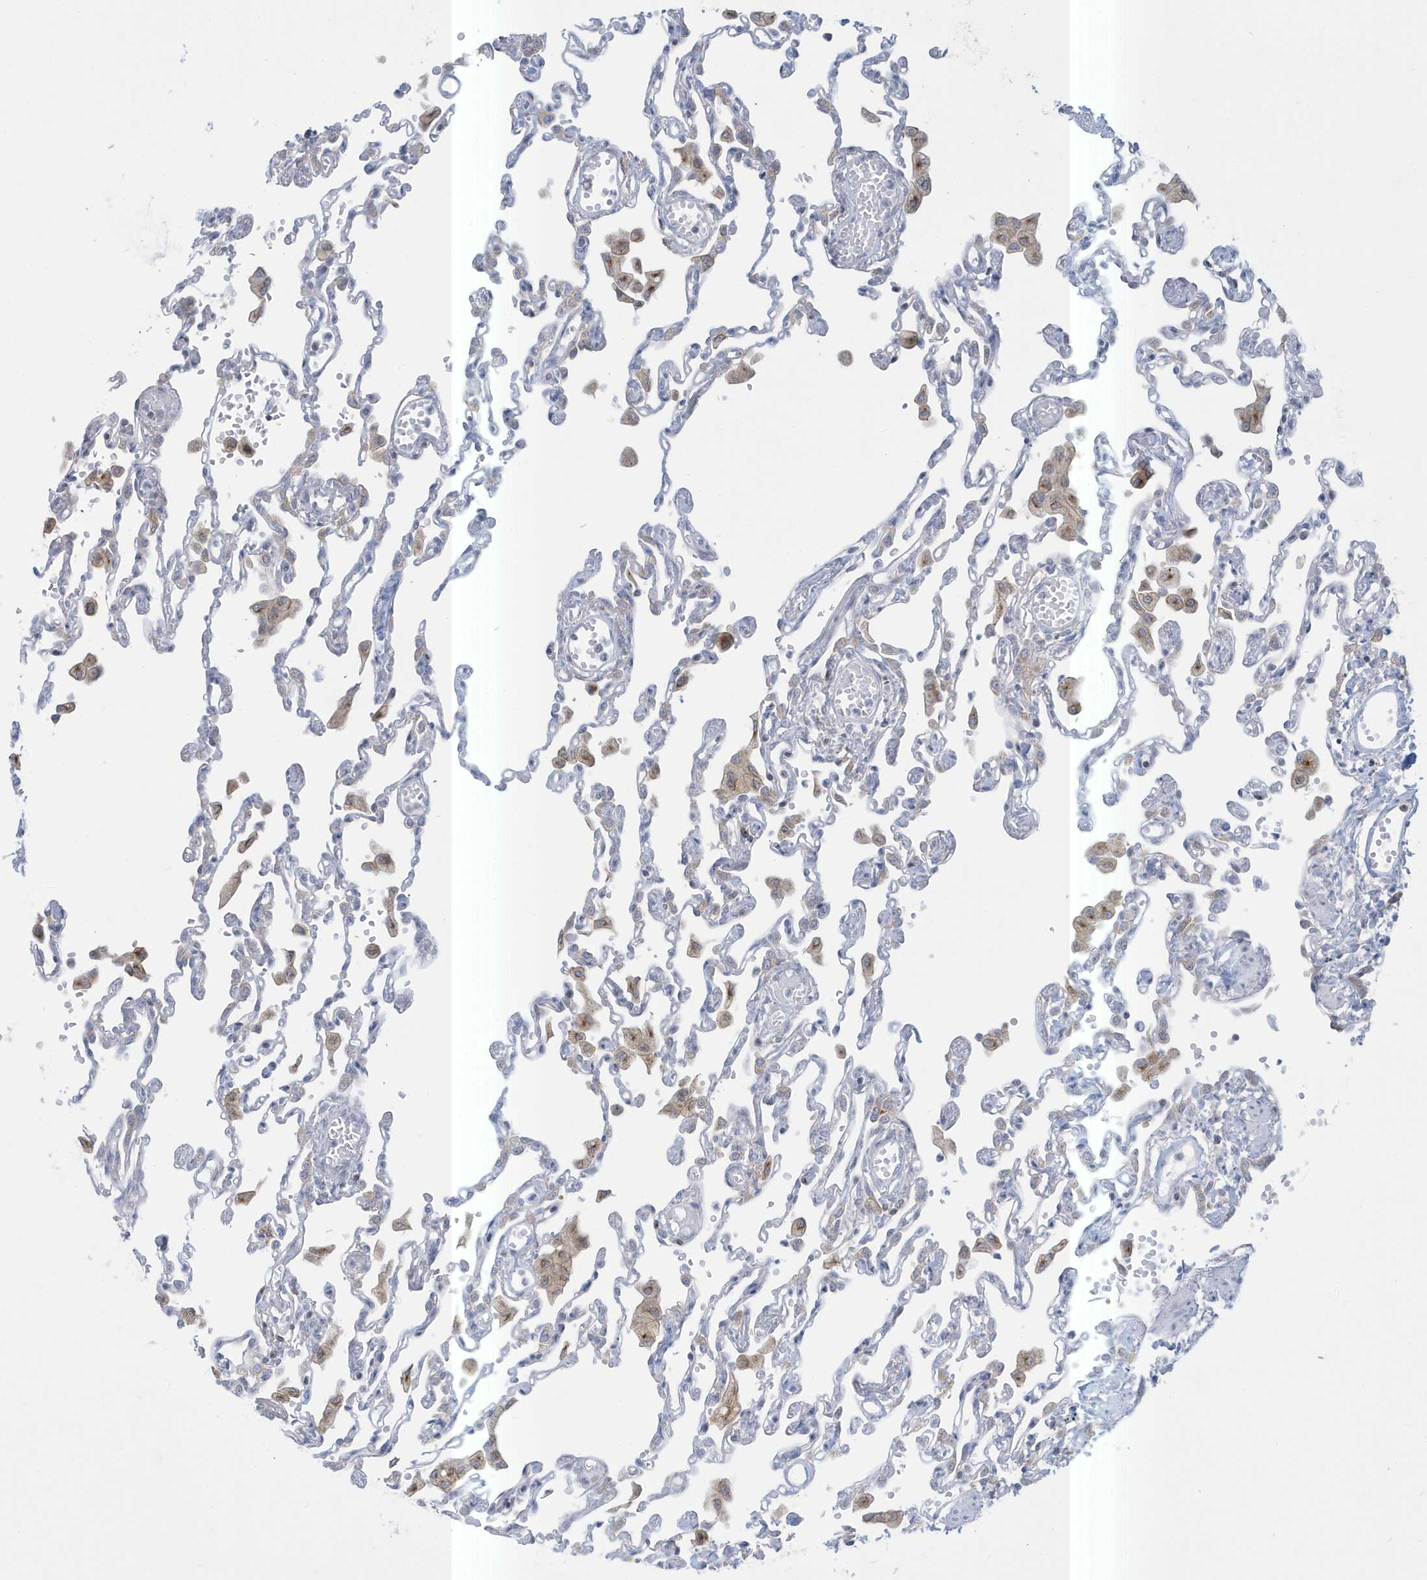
{"staining": {"intensity": "negative", "quantity": "none", "location": "none"}, "tissue": "lung", "cell_type": "Alveolar cells", "image_type": "normal", "snomed": [{"axis": "morphology", "description": "Normal tissue, NOS"}, {"axis": "topography", "description": "Bronchus"}, {"axis": "topography", "description": "Lung"}], "caption": "The image exhibits no significant staining in alveolar cells of lung.", "gene": "SLAMF9", "patient": {"sex": "female", "age": 49}}